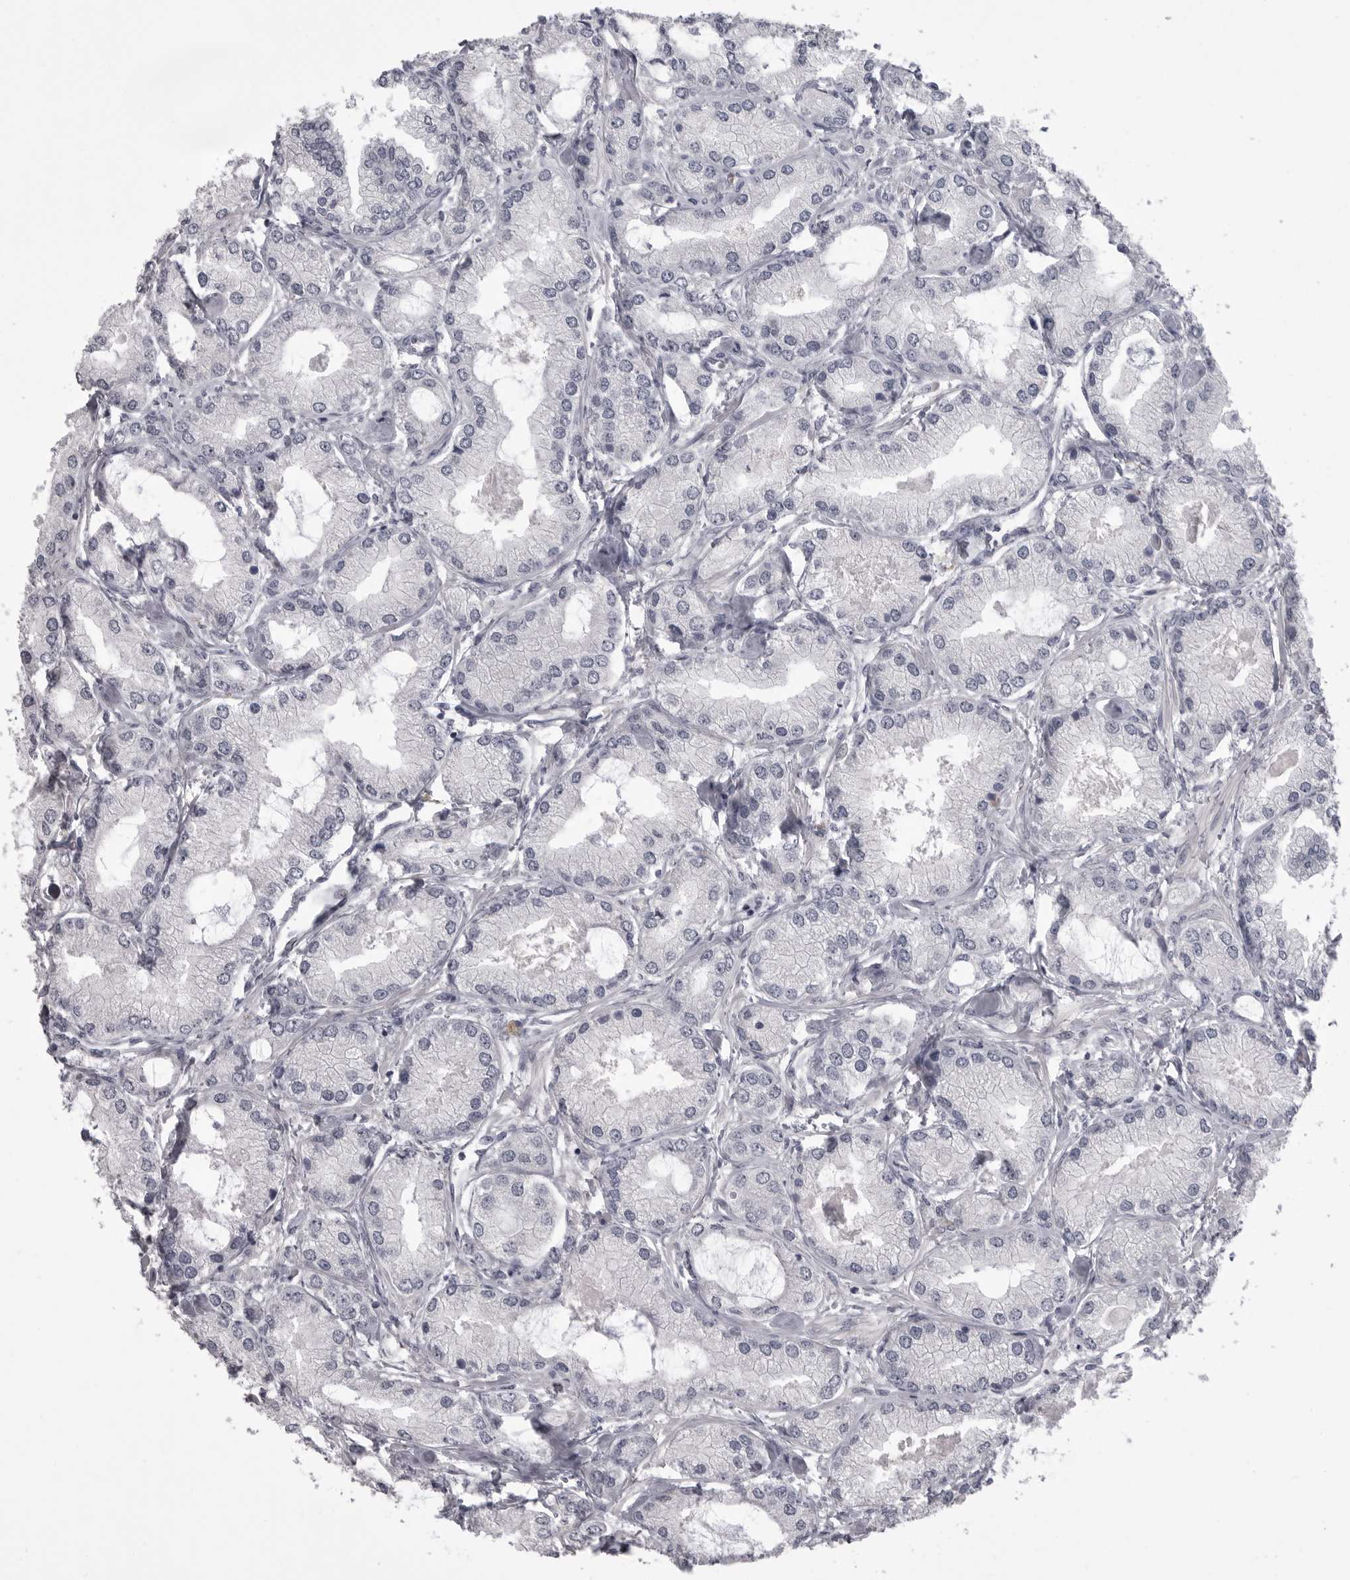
{"staining": {"intensity": "negative", "quantity": "none", "location": "none"}, "tissue": "prostate cancer", "cell_type": "Tumor cells", "image_type": "cancer", "snomed": [{"axis": "morphology", "description": "Adenocarcinoma, Low grade"}, {"axis": "topography", "description": "Prostate"}], "caption": "There is no significant staining in tumor cells of prostate adenocarcinoma (low-grade).", "gene": "SERPING1", "patient": {"sex": "male", "age": 62}}